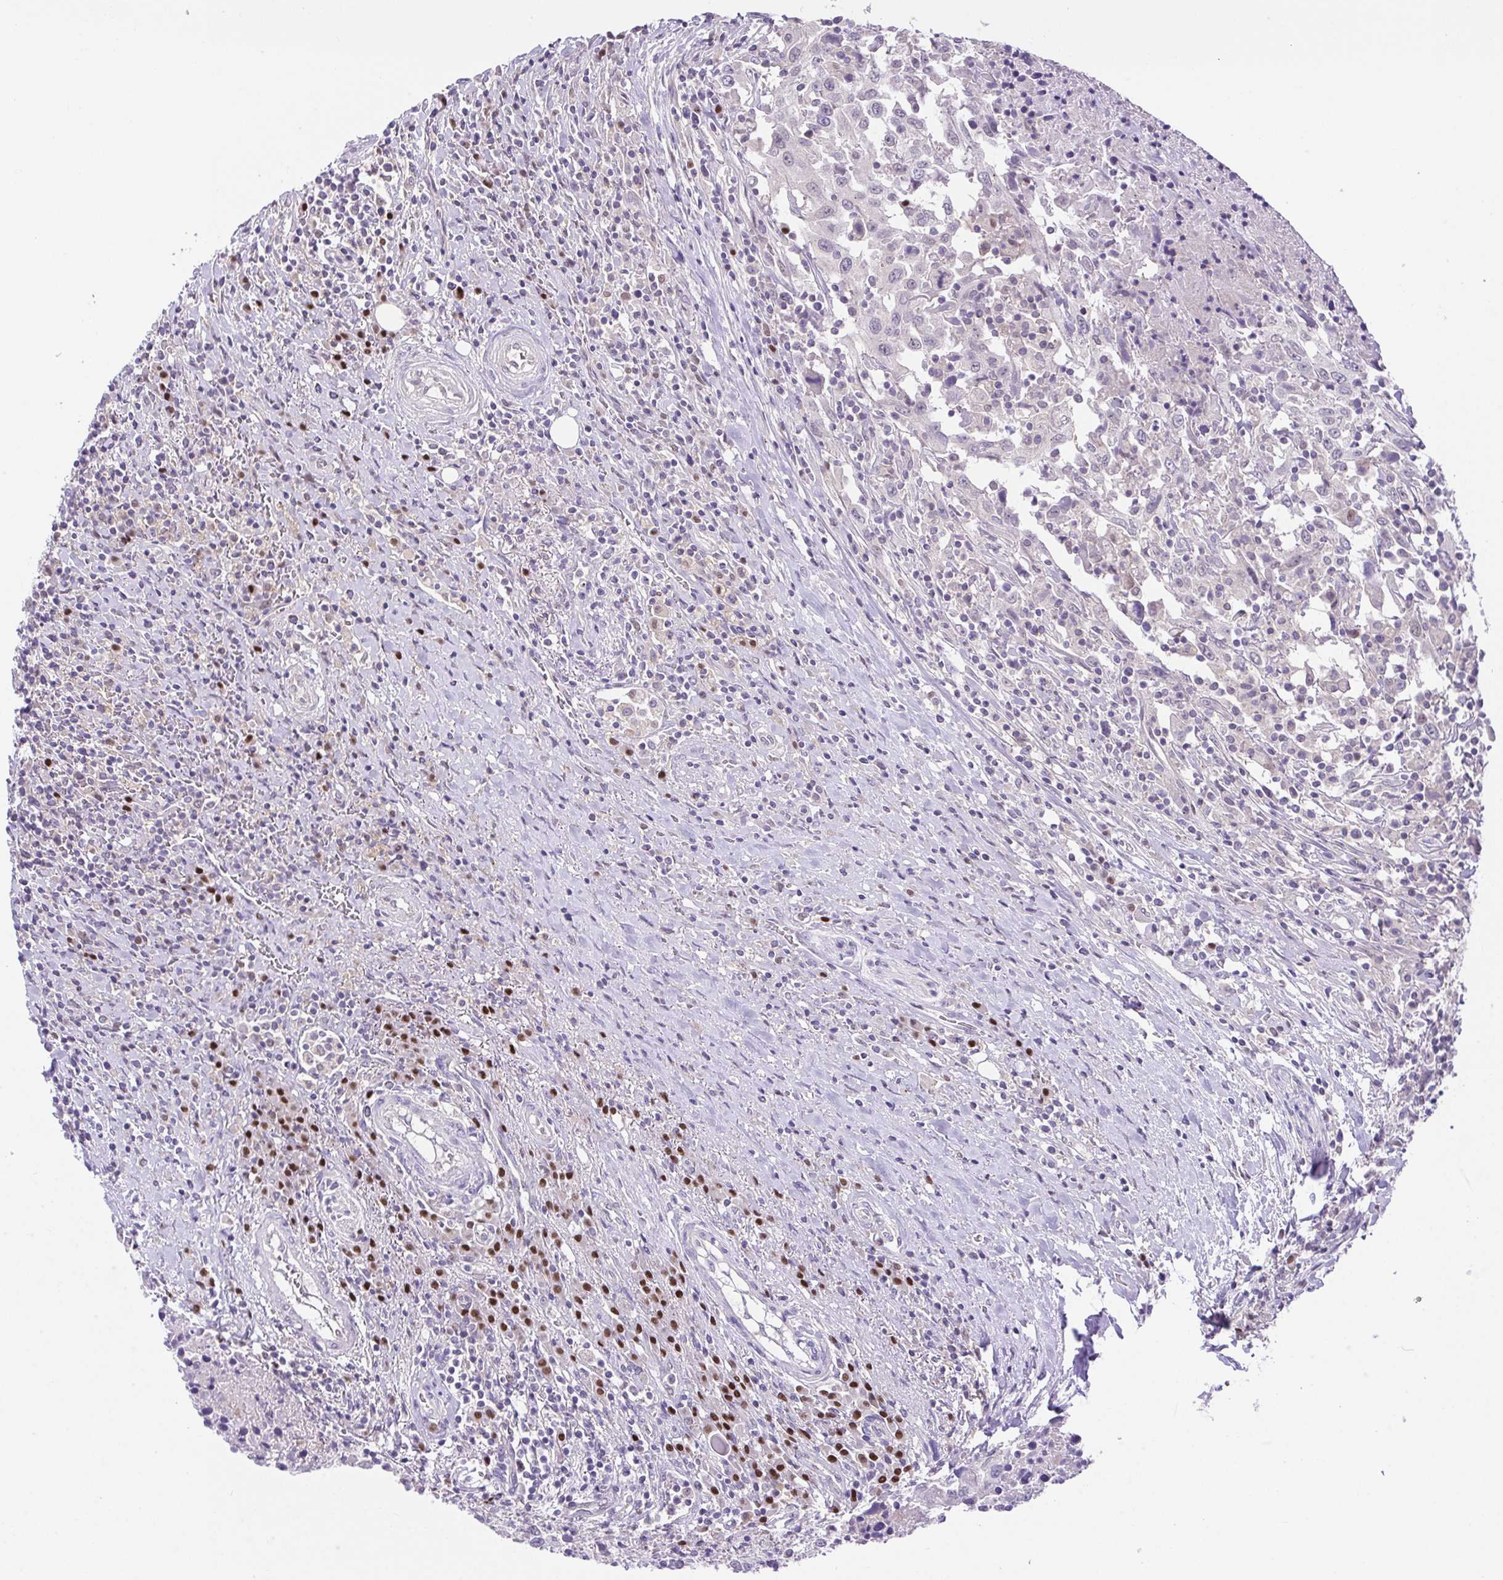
{"staining": {"intensity": "negative", "quantity": "none", "location": "none"}, "tissue": "urothelial cancer", "cell_type": "Tumor cells", "image_type": "cancer", "snomed": [{"axis": "morphology", "description": "Urothelial carcinoma, High grade"}, {"axis": "topography", "description": "Urinary bladder"}], "caption": "Immunohistochemical staining of urothelial cancer exhibits no significant staining in tumor cells.", "gene": "UBE2Q1", "patient": {"sex": "male", "age": 61}}